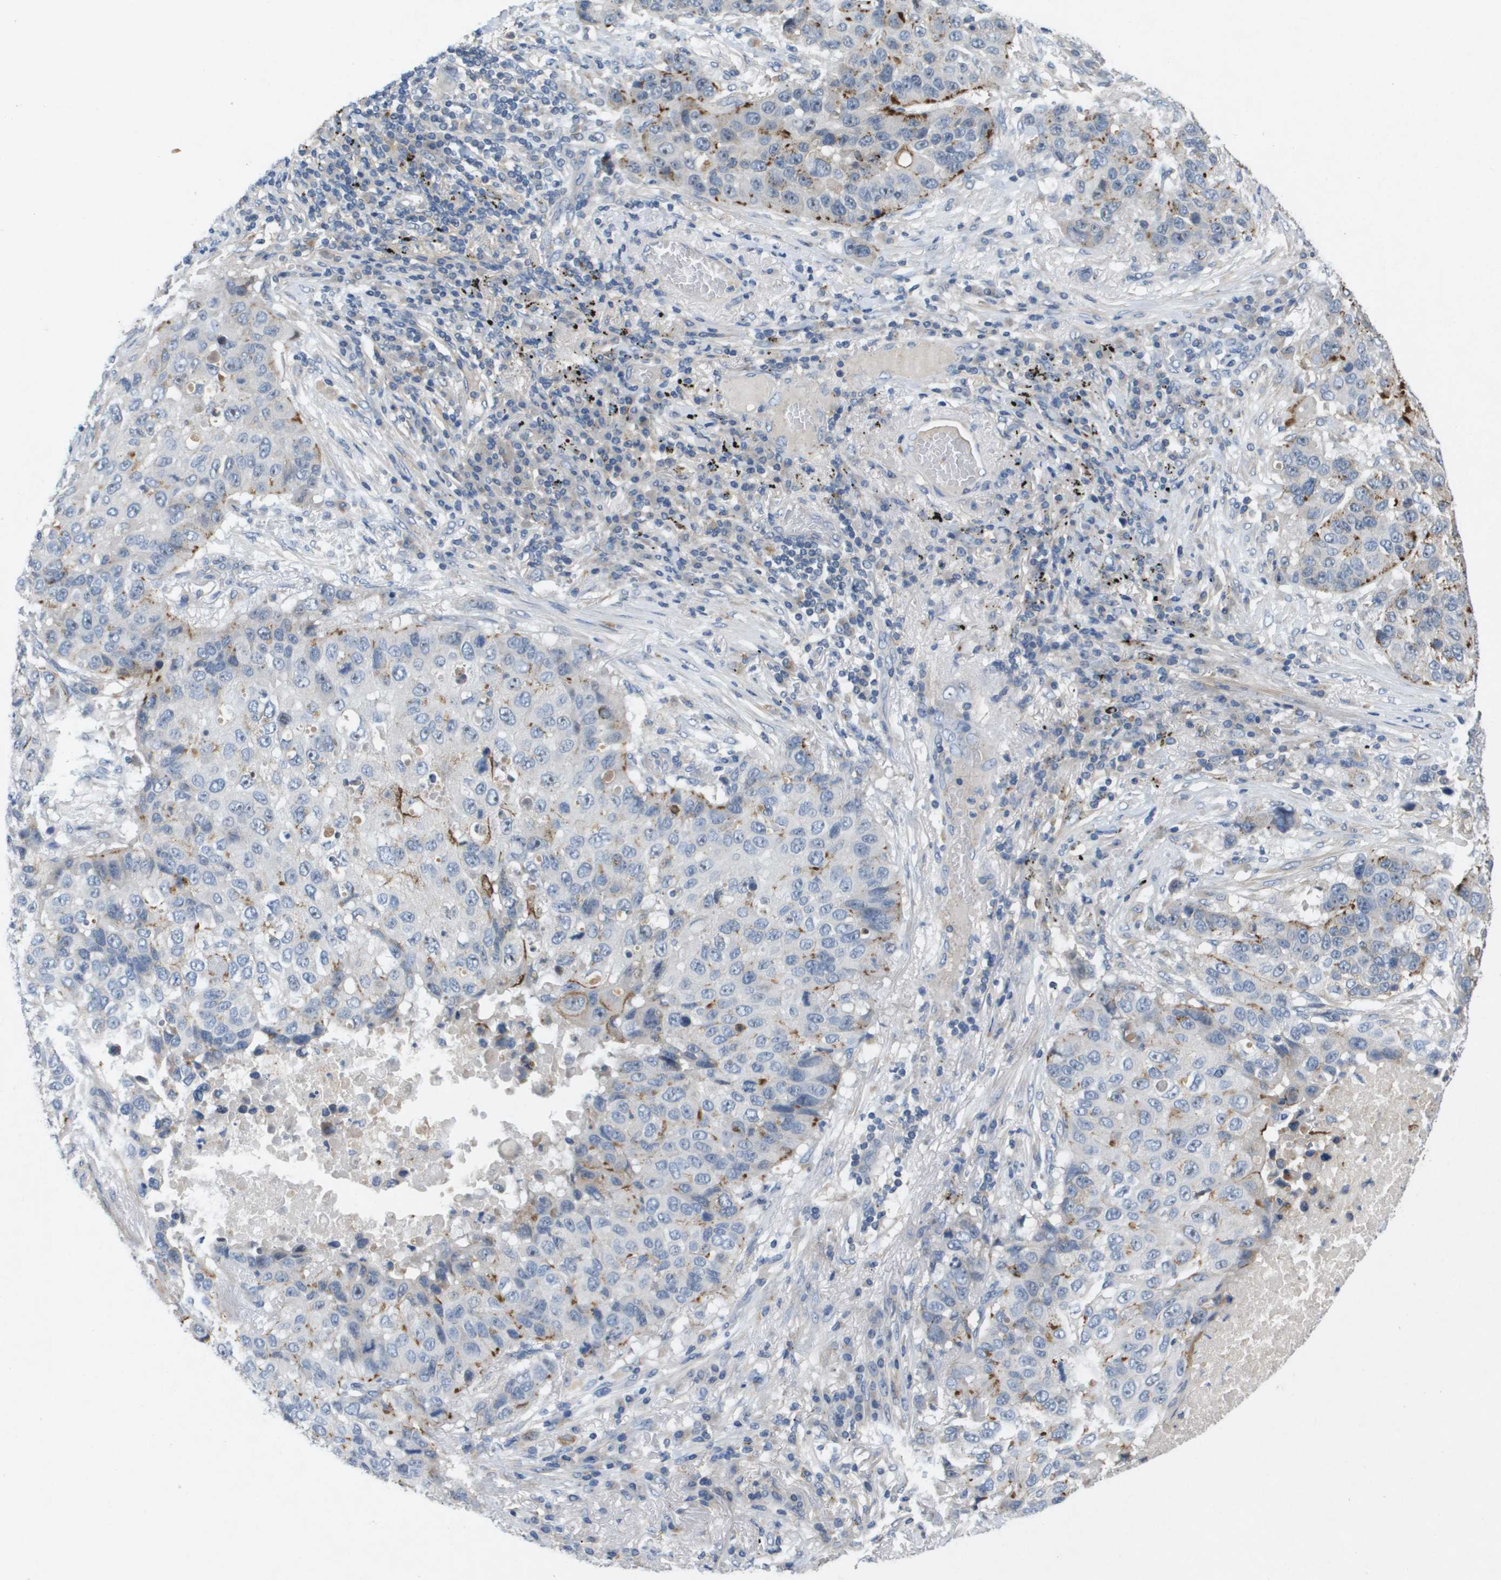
{"staining": {"intensity": "moderate", "quantity": "<25%", "location": "cytoplasmic/membranous"}, "tissue": "lung cancer", "cell_type": "Tumor cells", "image_type": "cancer", "snomed": [{"axis": "morphology", "description": "Squamous cell carcinoma, NOS"}, {"axis": "topography", "description": "Lung"}], "caption": "The immunohistochemical stain highlights moderate cytoplasmic/membranous staining in tumor cells of lung squamous cell carcinoma tissue.", "gene": "B3GNT5", "patient": {"sex": "male", "age": 57}}